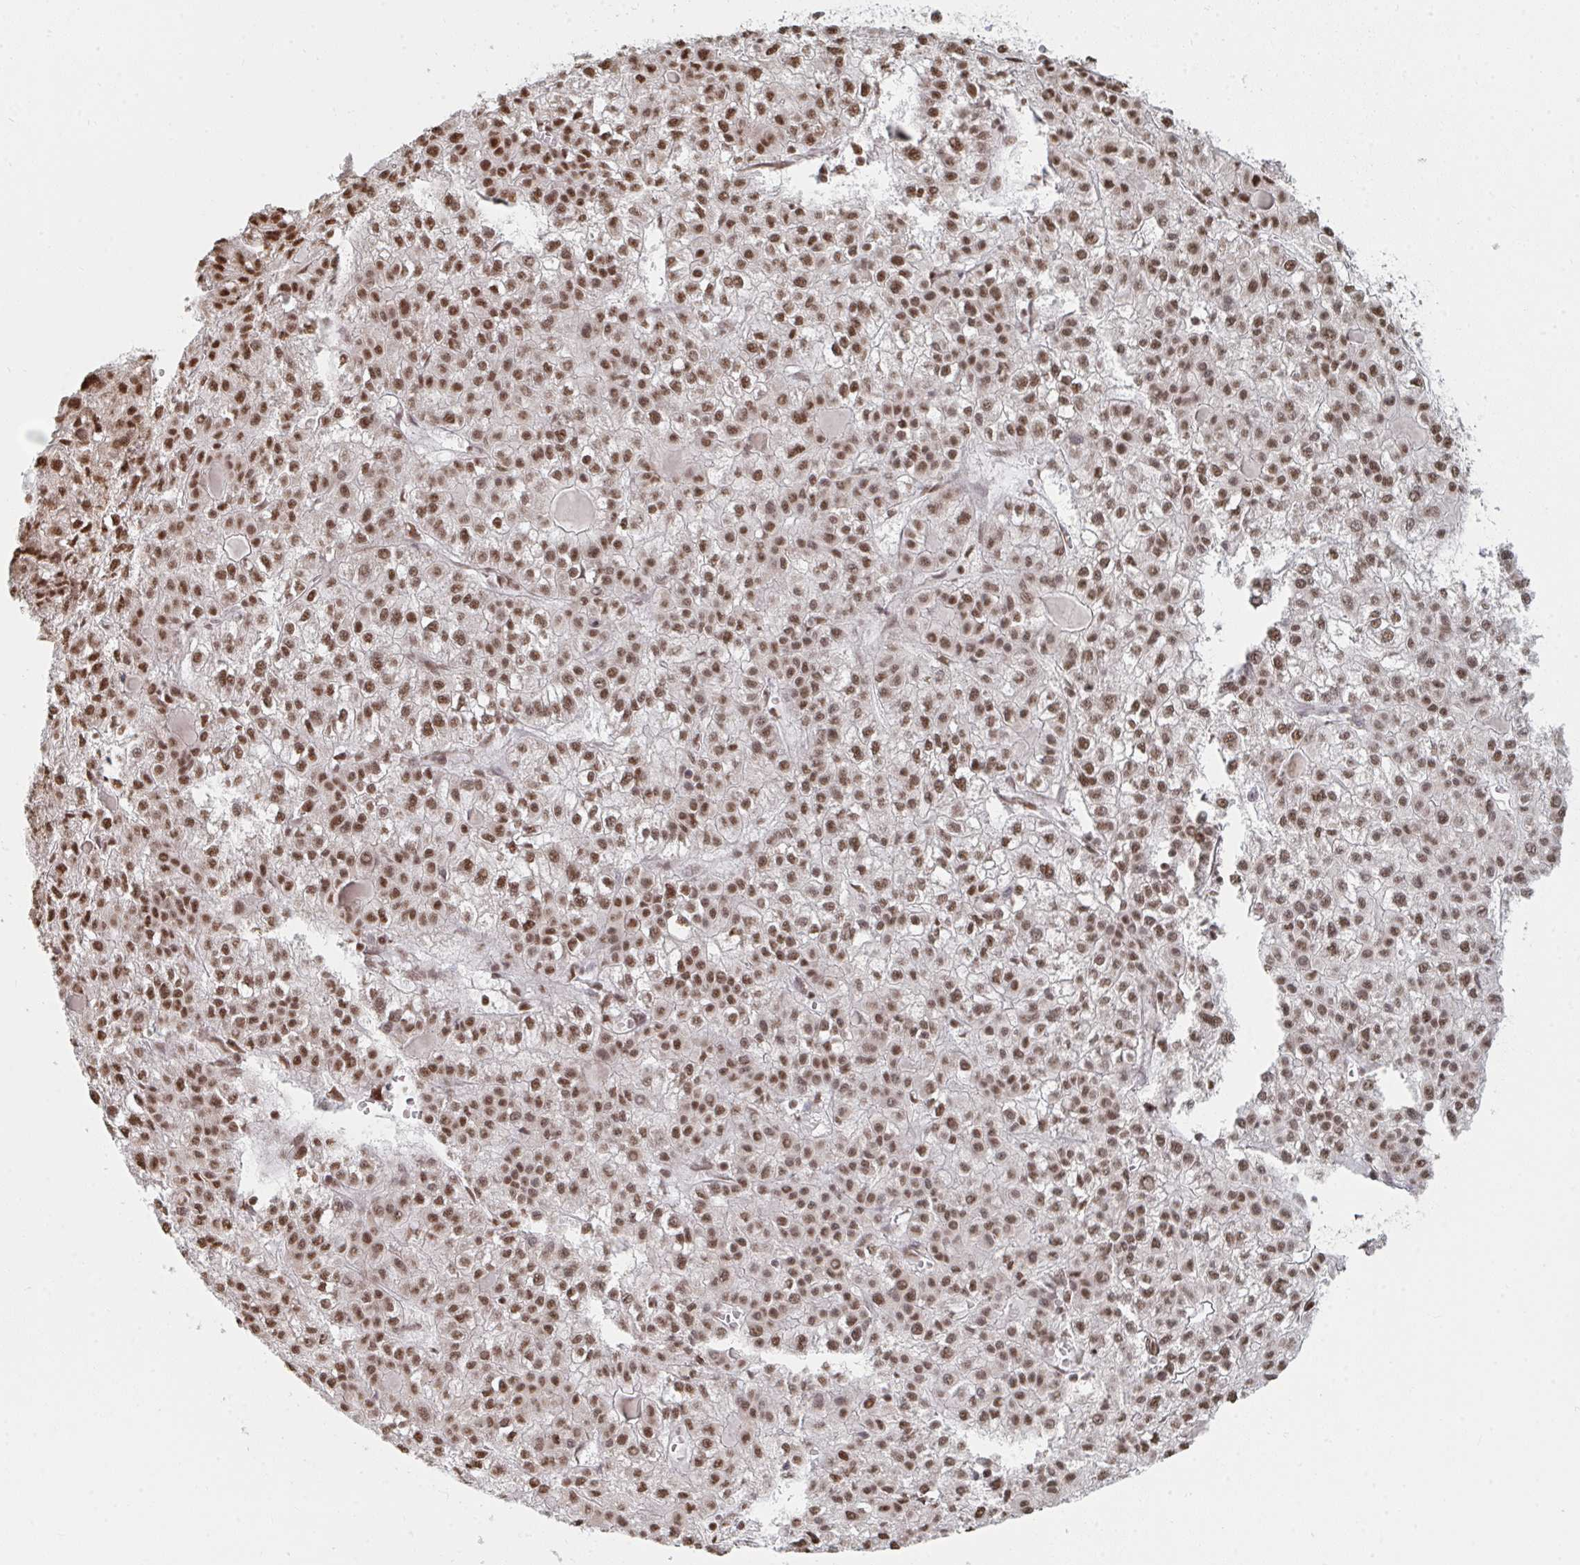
{"staining": {"intensity": "moderate", "quantity": ">75%", "location": "nuclear"}, "tissue": "liver cancer", "cell_type": "Tumor cells", "image_type": "cancer", "snomed": [{"axis": "morphology", "description": "Carcinoma, Hepatocellular, NOS"}, {"axis": "topography", "description": "Liver"}], "caption": "This photomicrograph exhibits liver cancer stained with immunohistochemistry to label a protein in brown. The nuclear of tumor cells show moderate positivity for the protein. Nuclei are counter-stained blue.", "gene": "MBNL1", "patient": {"sex": "female", "age": 43}}